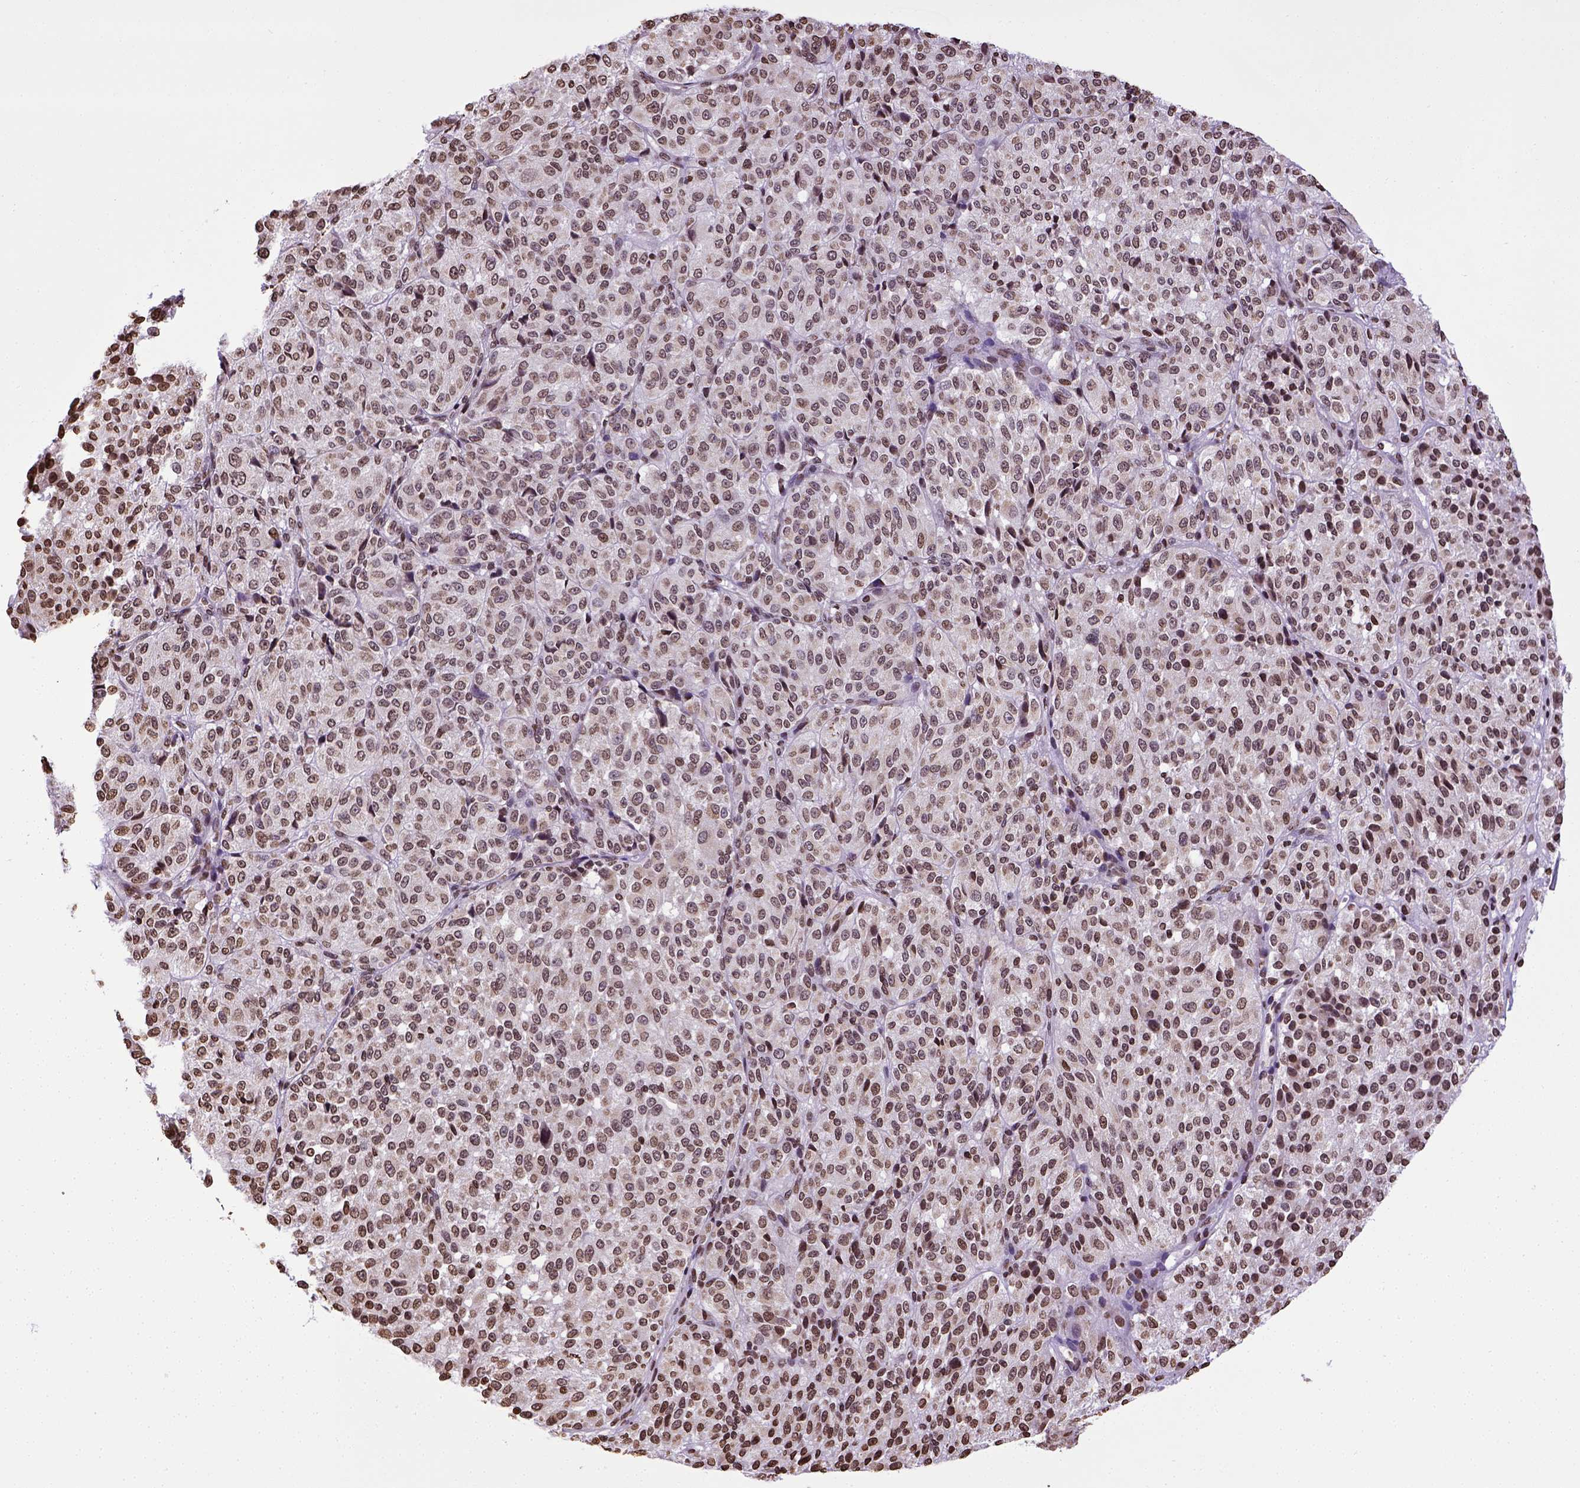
{"staining": {"intensity": "moderate", "quantity": ">75%", "location": "nuclear"}, "tissue": "melanoma", "cell_type": "Tumor cells", "image_type": "cancer", "snomed": [{"axis": "morphology", "description": "Malignant melanoma, Metastatic site"}, {"axis": "topography", "description": "Brain"}], "caption": "Melanoma stained for a protein (brown) displays moderate nuclear positive expression in approximately >75% of tumor cells.", "gene": "ZNF75D", "patient": {"sex": "female", "age": 56}}